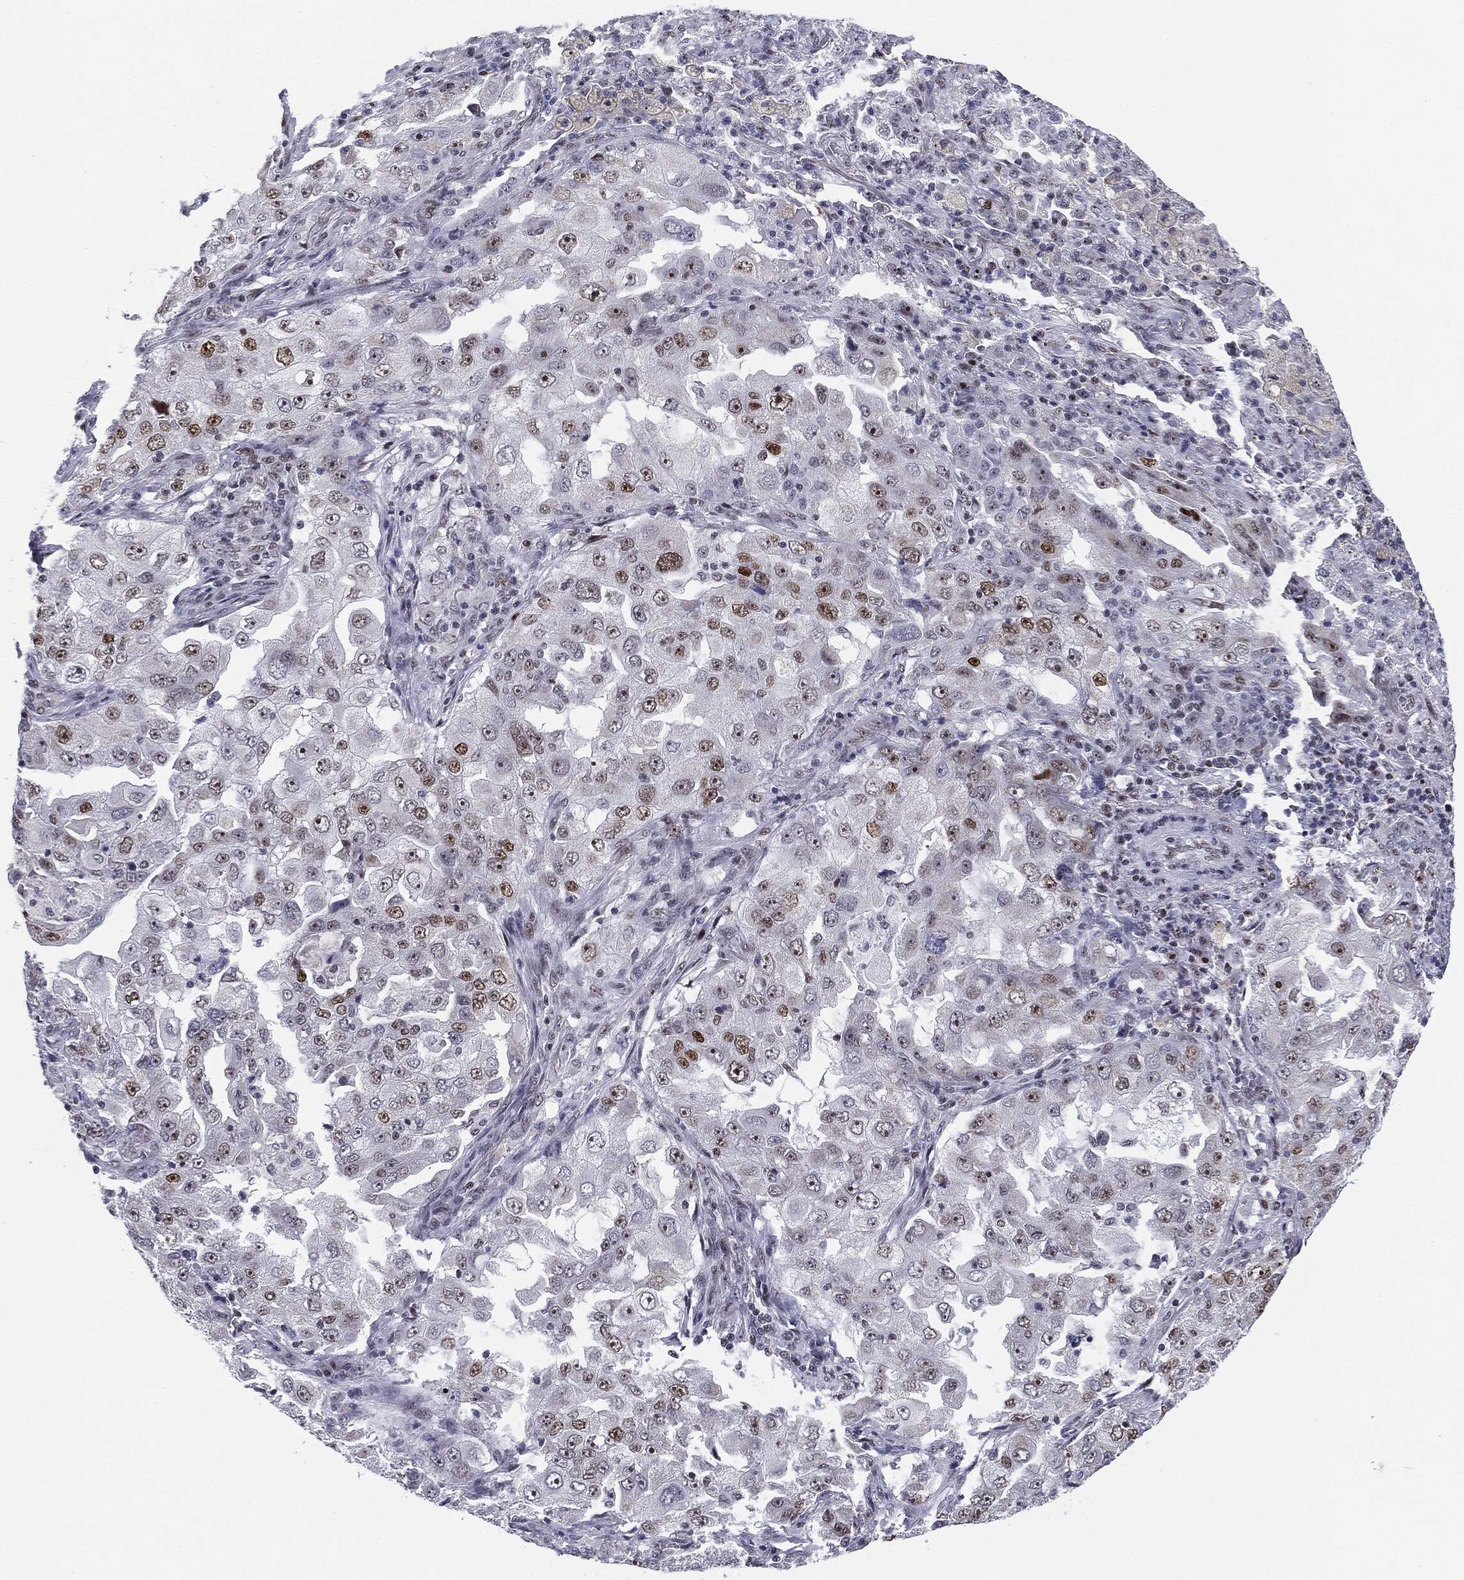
{"staining": {"intensity": "moderate", "quantity": "<25%", "location": "nuclear"}, "tissue": "lung cancer", "cell_type": "Tumor cells", "image_type": "cancer", "snomed": [{"axis": "morphology", "description": "Adenocarcinoma, NOS"}, {"axis": "topography", "description": "Lung"}], "caption": "High-magnification brightfield microscopy of lung adenocarcinoma stained with DAB (3,3'-diaminobenzidine) (brown) and counterstained with hematoxylin (blue). tumor cells exhibit moderate nuclear expression is appreciated in about<25% of cells.", "gene": "MDC1", "patient": {"sex": "female", "age": 61}}